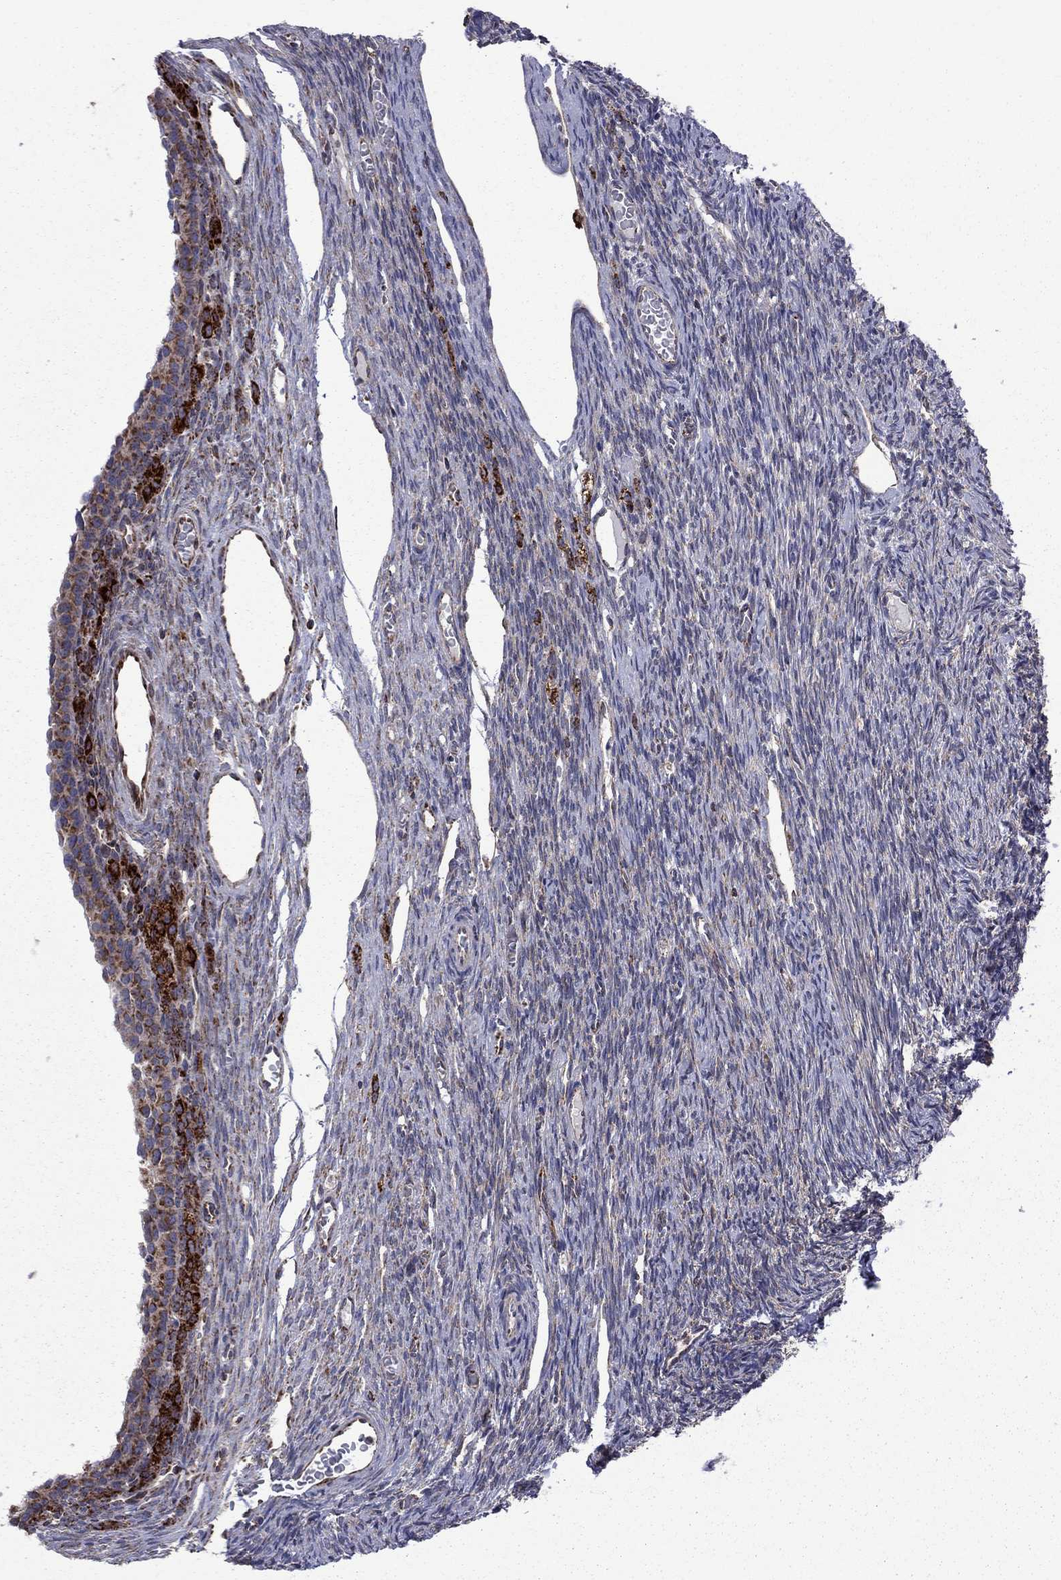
{"staining": {"intensity": "strong", "quantity": "25%-75%", "location": "cytoplasmic/membranous"}, "tissue": "ovary", "cell_type": "Follicle cells", "image_type": "normal", "snomed": [{"axis": "morphology", "description": "Normal tissue, NOS"}, {"axis": "topography", "description": "Ovary"}], "caption": "DAB immunohistochemical staining of benign ovary reveals strong cytoplasmic/membranous protein expression in approximately 25%-75% of follicle cells. The protein of interest is stained brown, and the nuclei are stained in blue (DAB IHC with brightfield microscopy, high magnification).", "gene": "CLPTM1", "patient": {"sex": "female", "age": 27}}